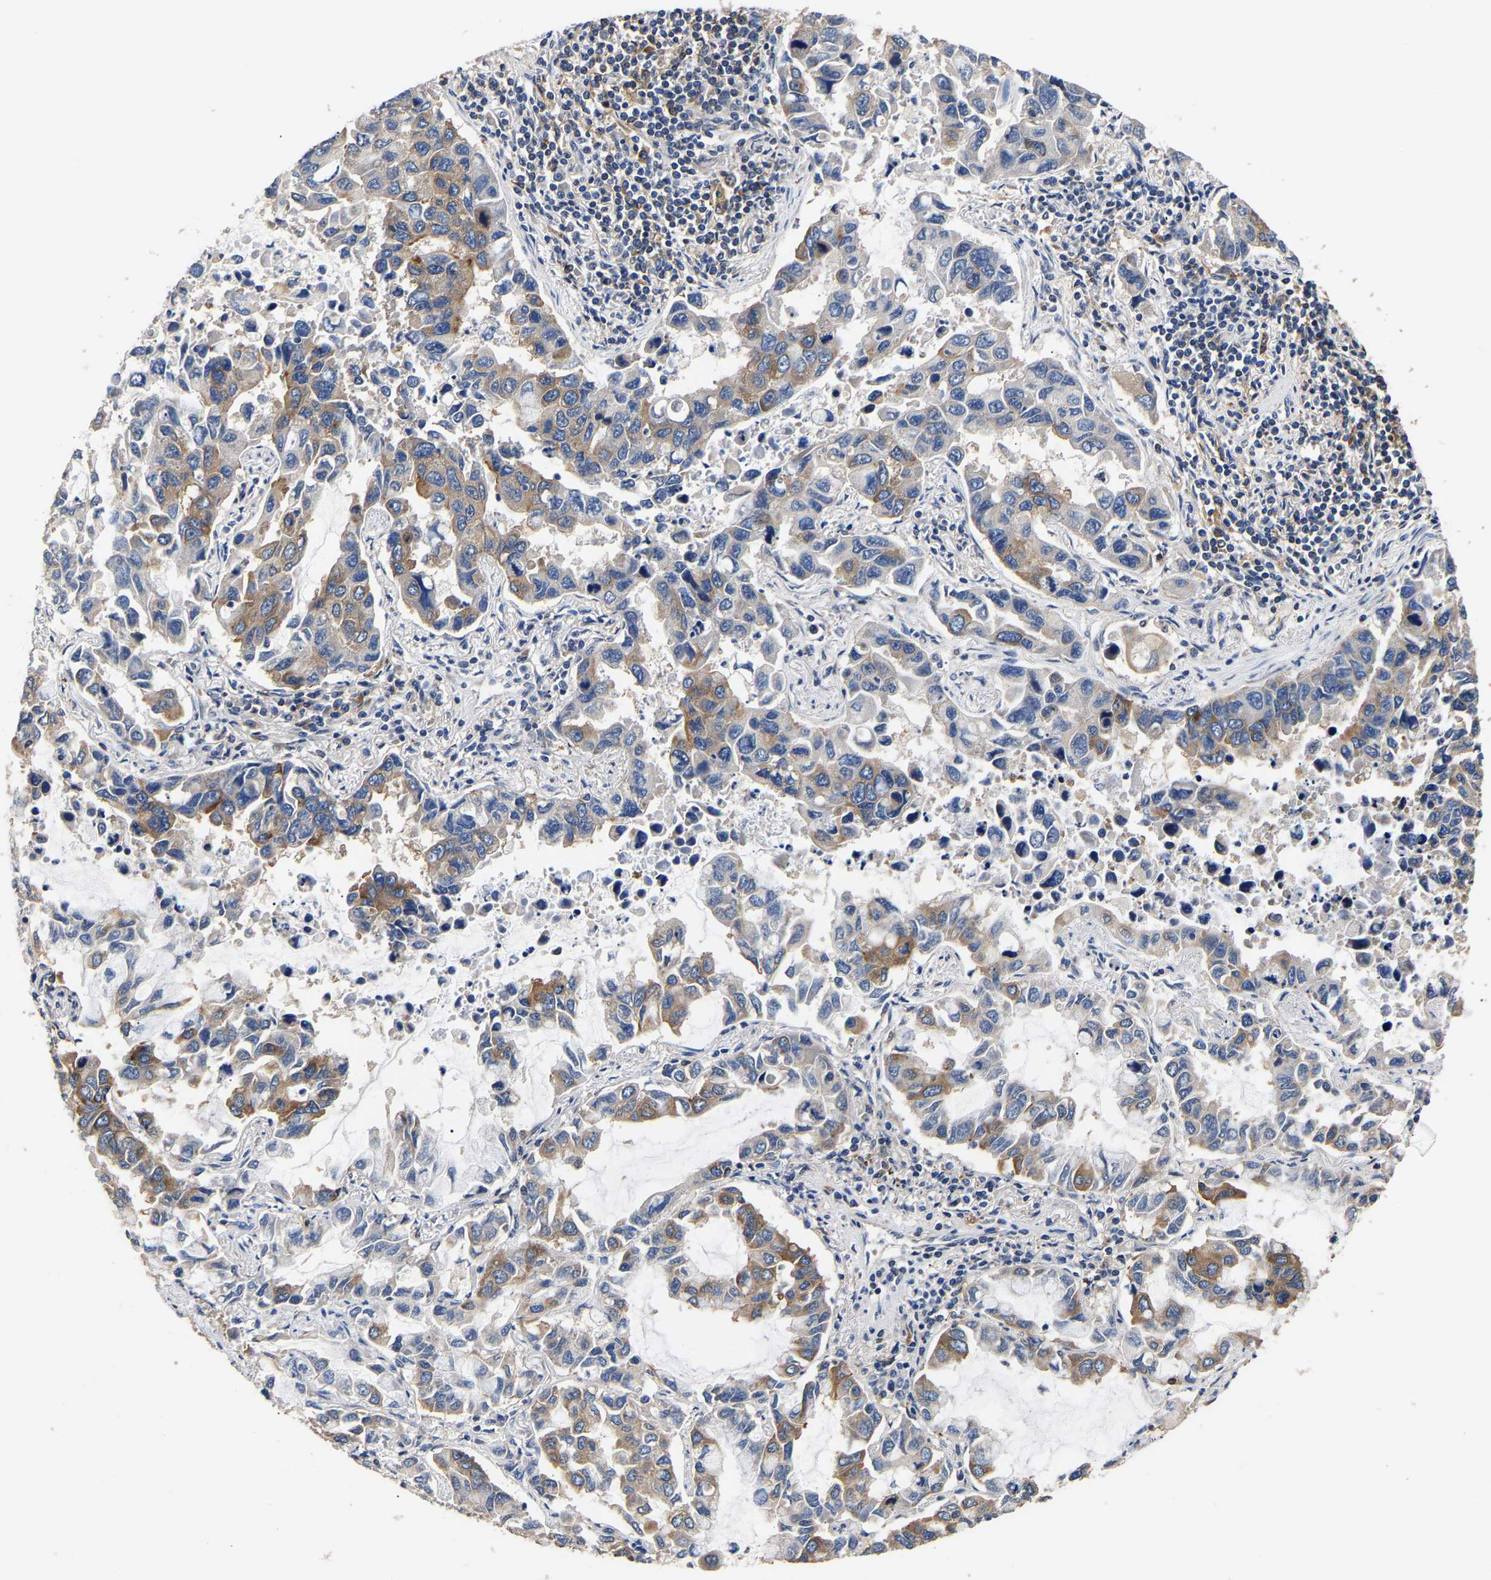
{"staining": {"intensity": "moderate", "quantity": "25%-75%", "location": "cytoplasmic/membranous"}, "tissue": "lung cancer", "cell_type": "Tumor cells", "image_type": "cancer", "snomed": [{"axis": "morphology", "description": "Adenocarcinoma, NOS"}, {"axis": "topography", "description": "Lung"}], "caption": "Immunohistochemical staining of human lung adenocarcinoma shows medium levels of moderate cytoplasmic/membranous expression in about 25%-75% of tumor cells.", "gene": "LRBA", "patient": {"sex": "male", "age": 64}}